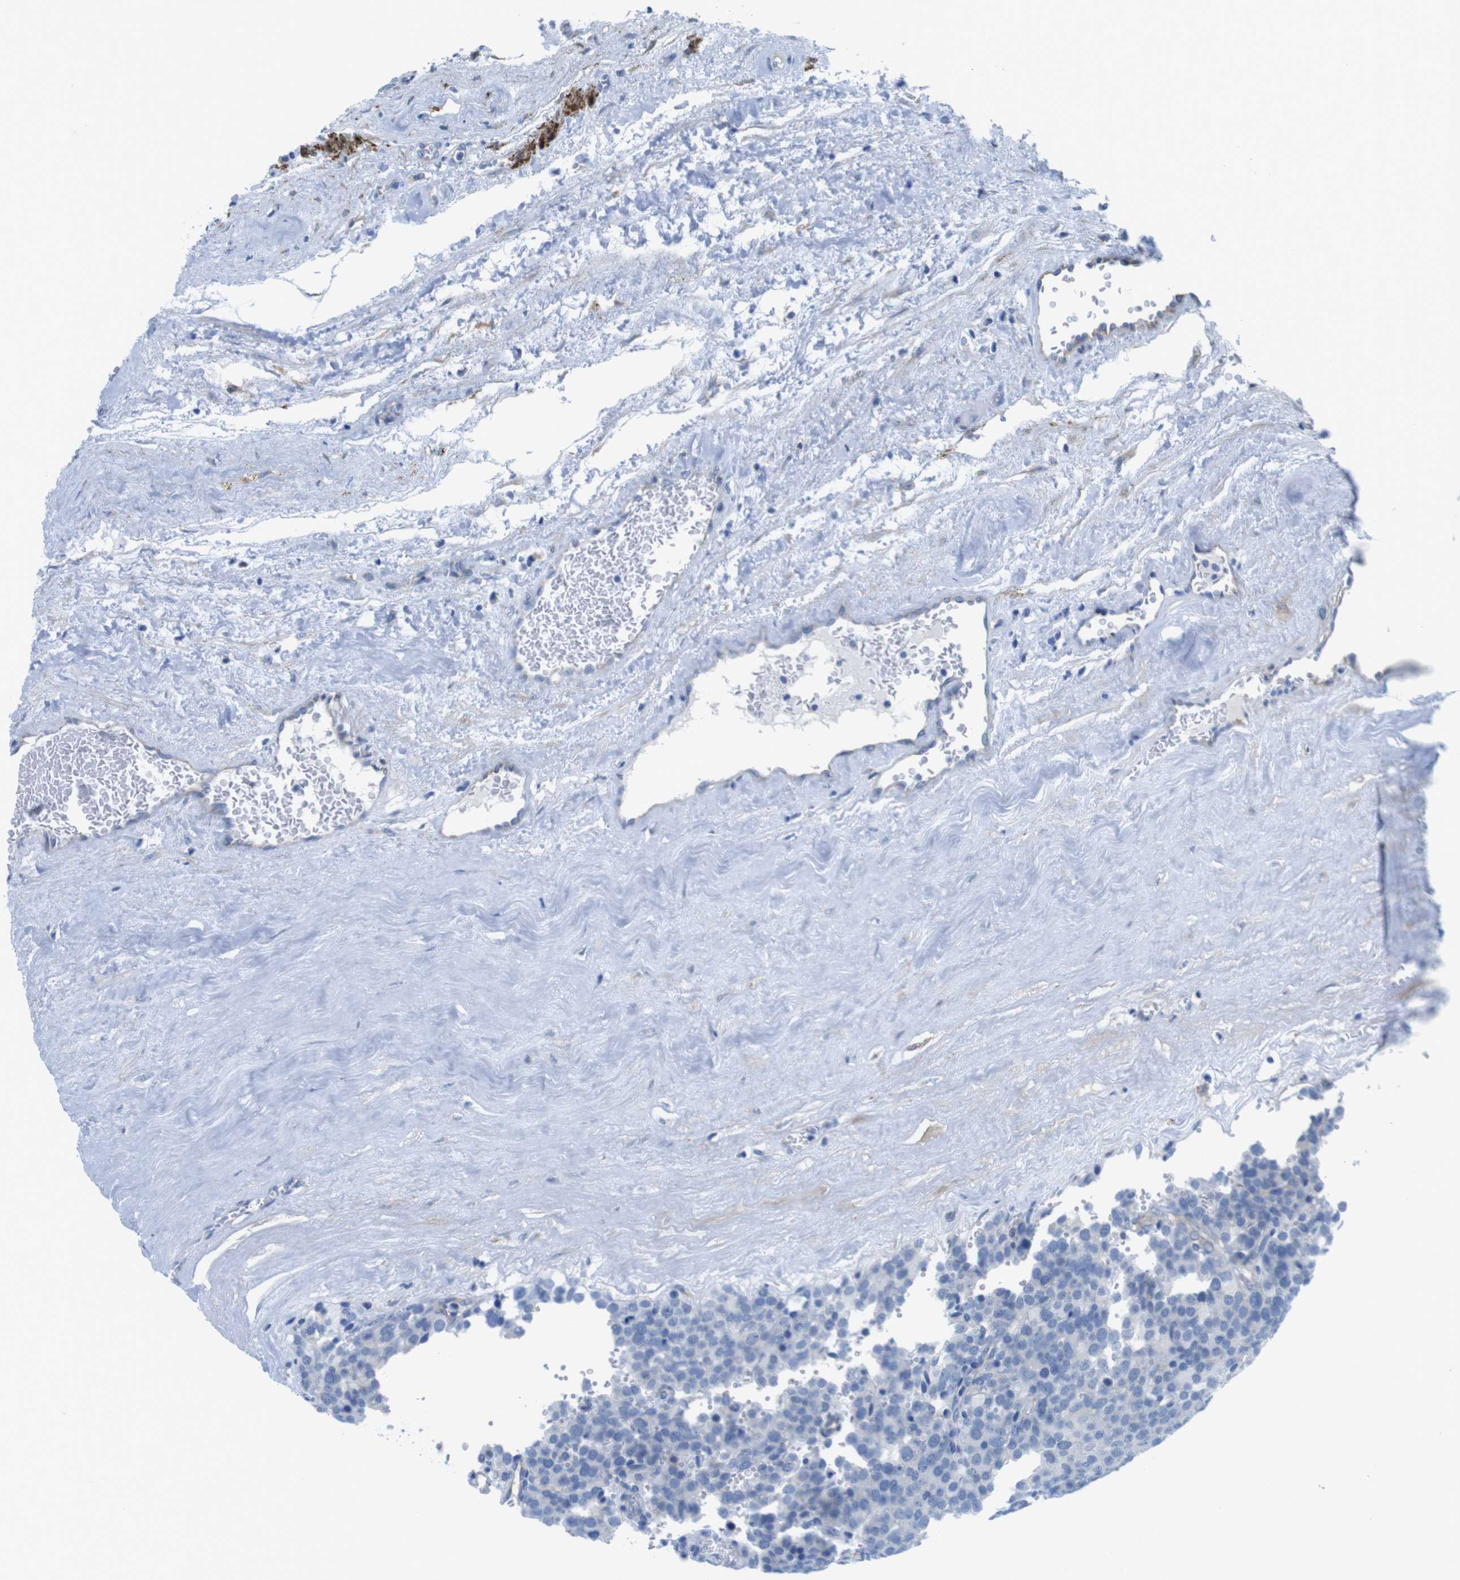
{"staining": {"intensity": "negative", "quantity": "none", "location": "none"}, "tissue": "testis cancer", "cell_type": "Tumor cells", "image_type": "cancer", "snomed": [{"axis": "morphology", "description": "Normal tissue, NOS"}, {"axis": "morphology", "description": "Seminoma, NOS"}, {"axis": "topography", "description": "Testis"}], "caption": "The immunohistochemistry photomicrograph has no significant expression in tumor cells of testis seminoma tissue.", "gene": "CDH8", "patient": {"sex": "male", "age": 71}}